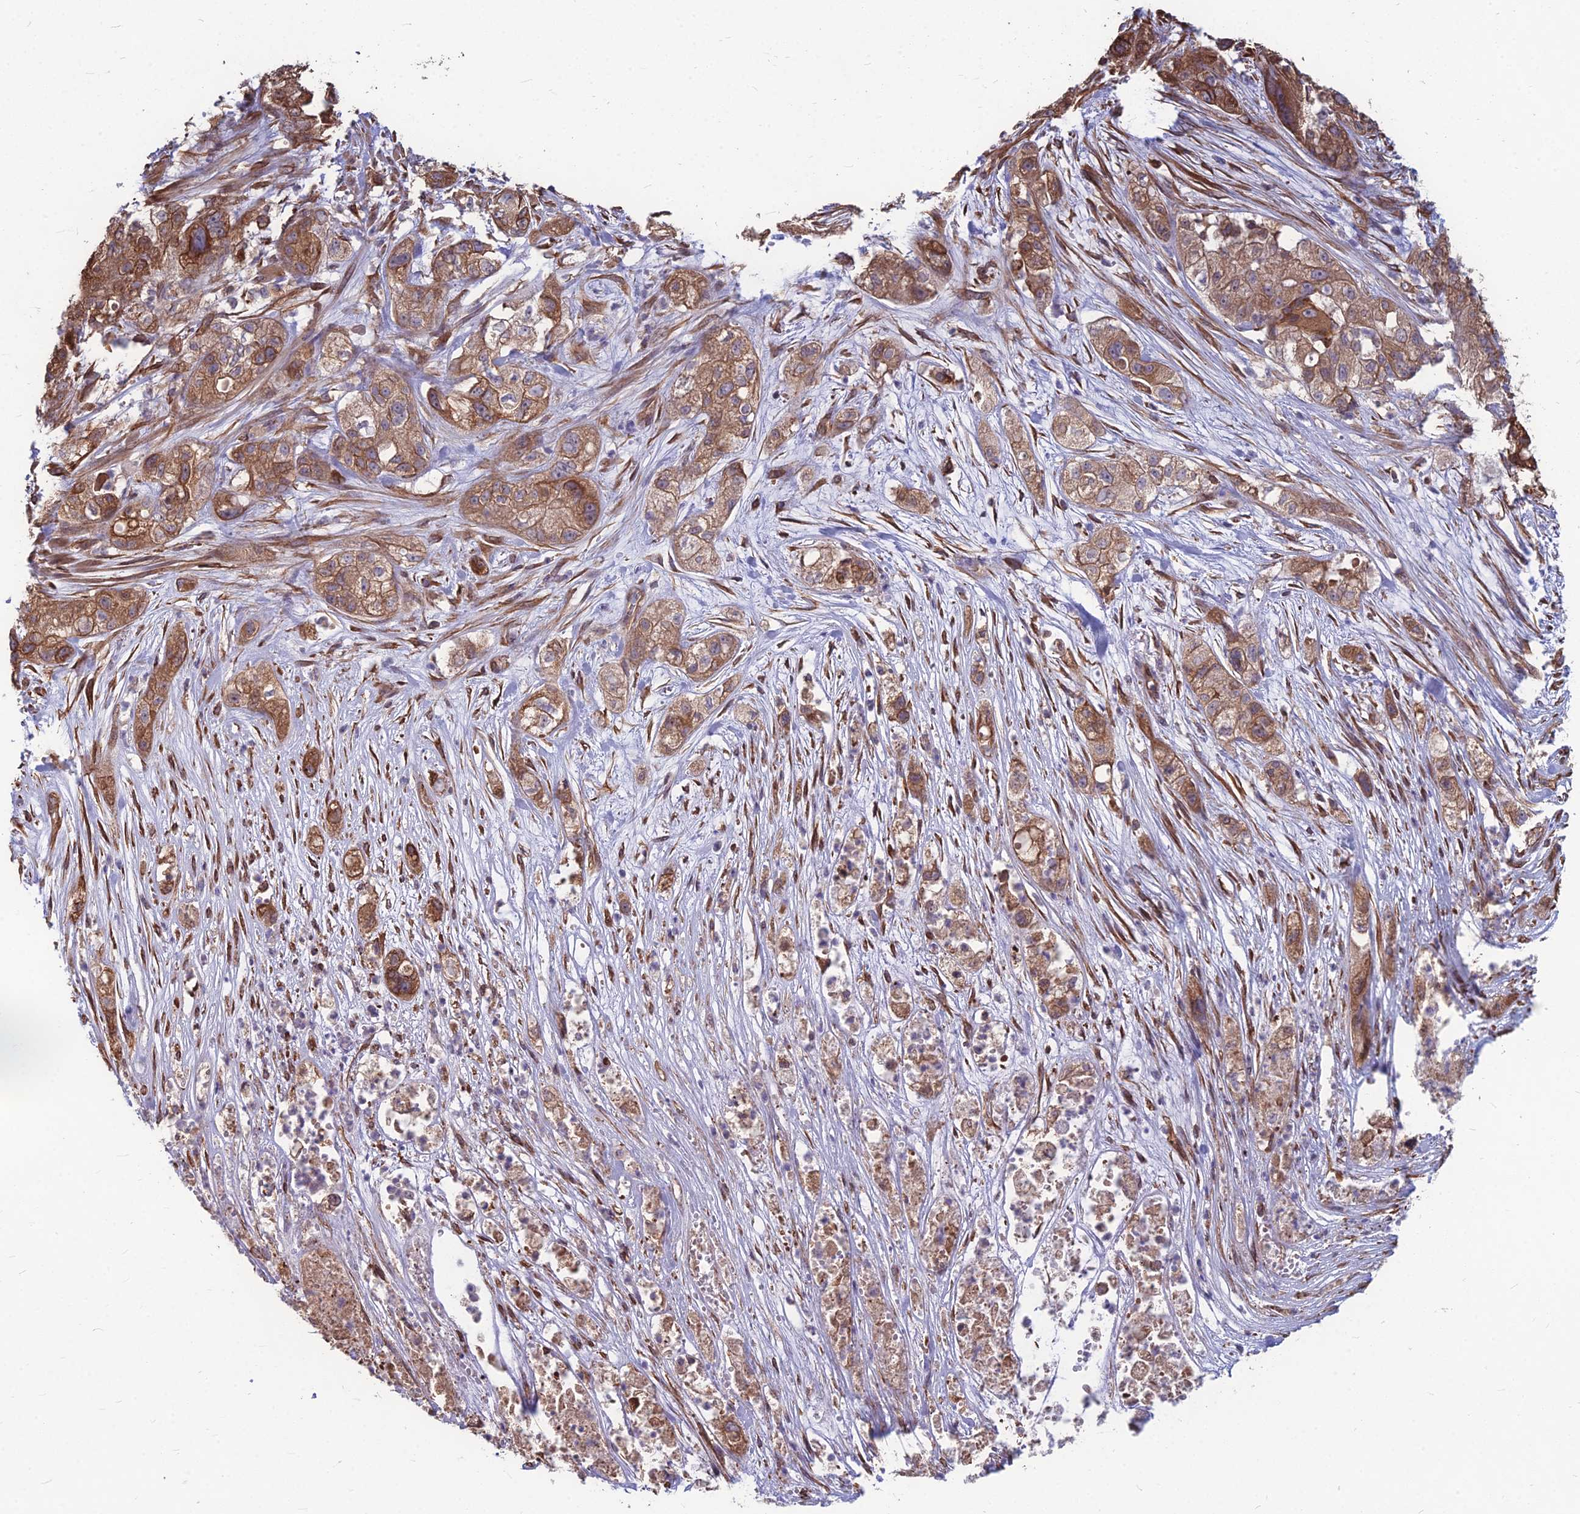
{"staining": {"intensity": "moderate", "quantity": ">75%", "location": "cytoplasmic/membranous"}, "tissue": "pancreatic cancer", "cell_type": "Tumor cells", "image_type": "cancer", "snomed": [{"axis": "morphology", "description": "Adenocarcinoma, NOS"}, {"axis": "topography", "description": "Pancreas"}], "caption": "The histopathology image displays staining of pancreatic adenocarcinoma, revealing moderate cytoplasmic/membranous protein staining (brown color) within tumor cells.", "gene": "LSM6", "patient": {"sex": "female", "age": 78}}